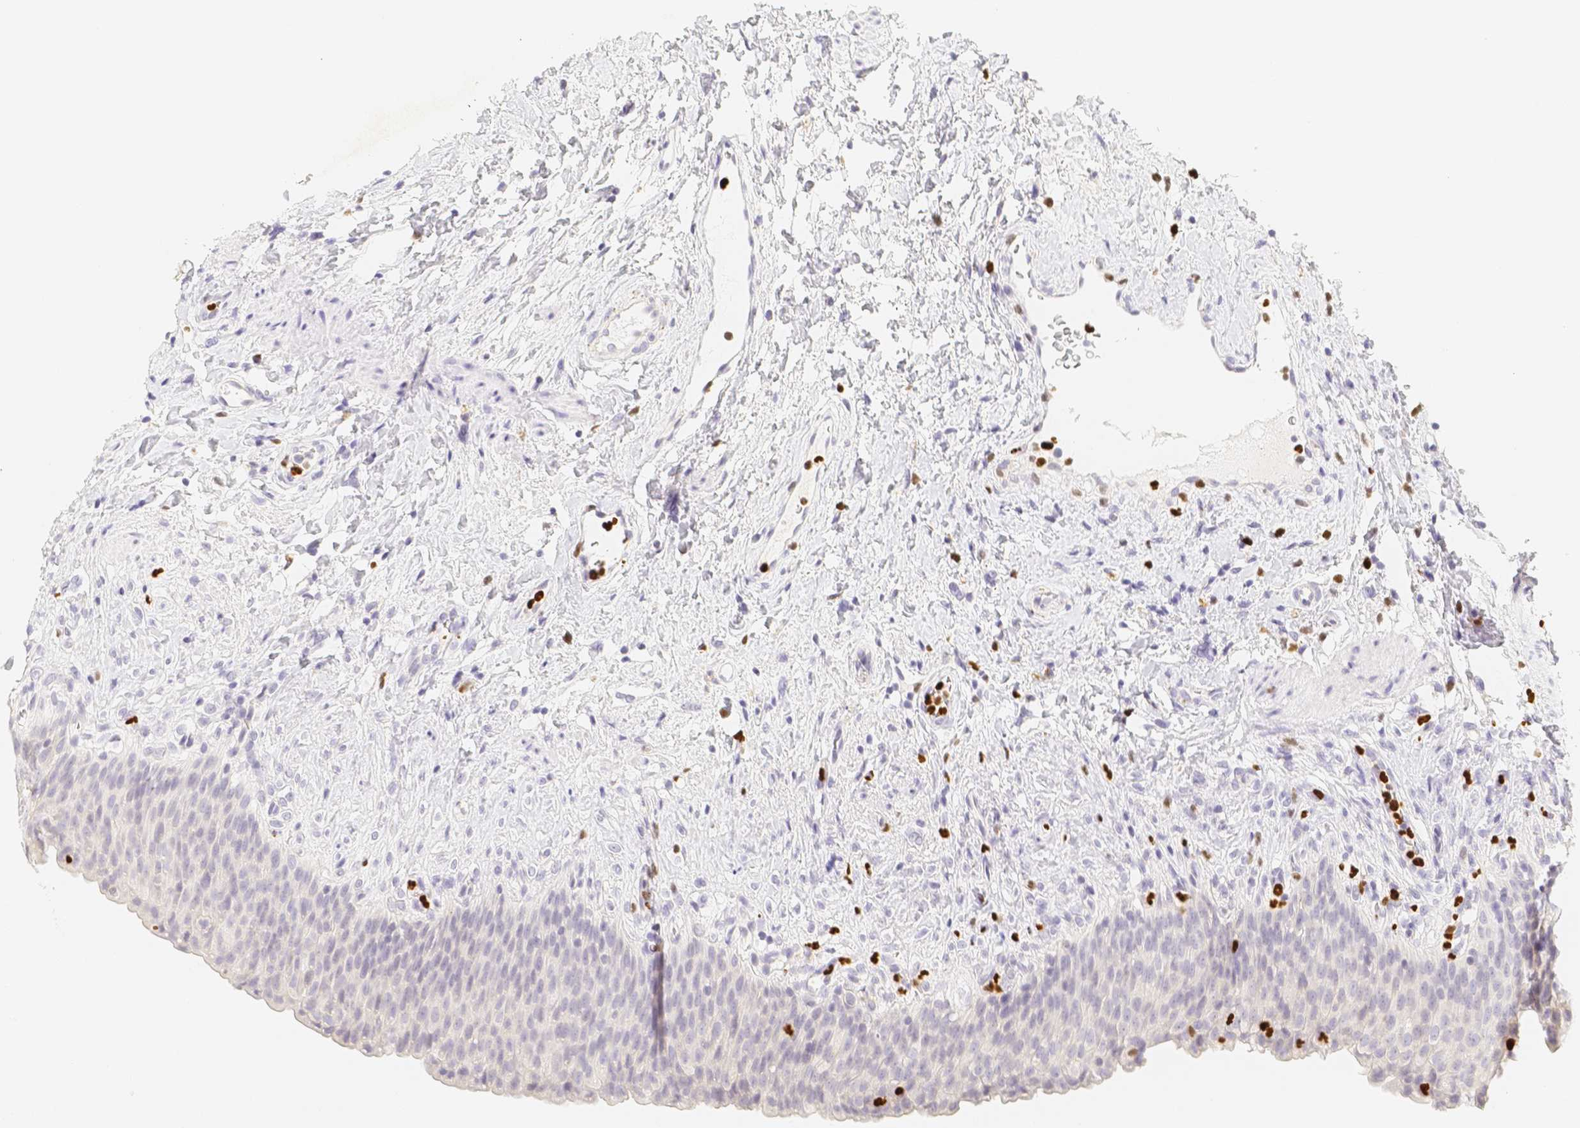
{"staining": {"intensity": "negative", "quantity": "none", "location": "none"}, "tissue": "urinary bladder", "cell_type": "Urothelial cells", "image_type": "normal", "snomed": [{"axis": "morphology", "description": "Normal tissue, NOS"}, {"axis": "topography", "description": "Urinary bladder"}], "caption": "DAB immunohistochemical staining of benign urinary bladder exhibits no significant expression in urothelial cells.", "gene": "PADI4", "patient": {"sex": "female", "age": 79}}